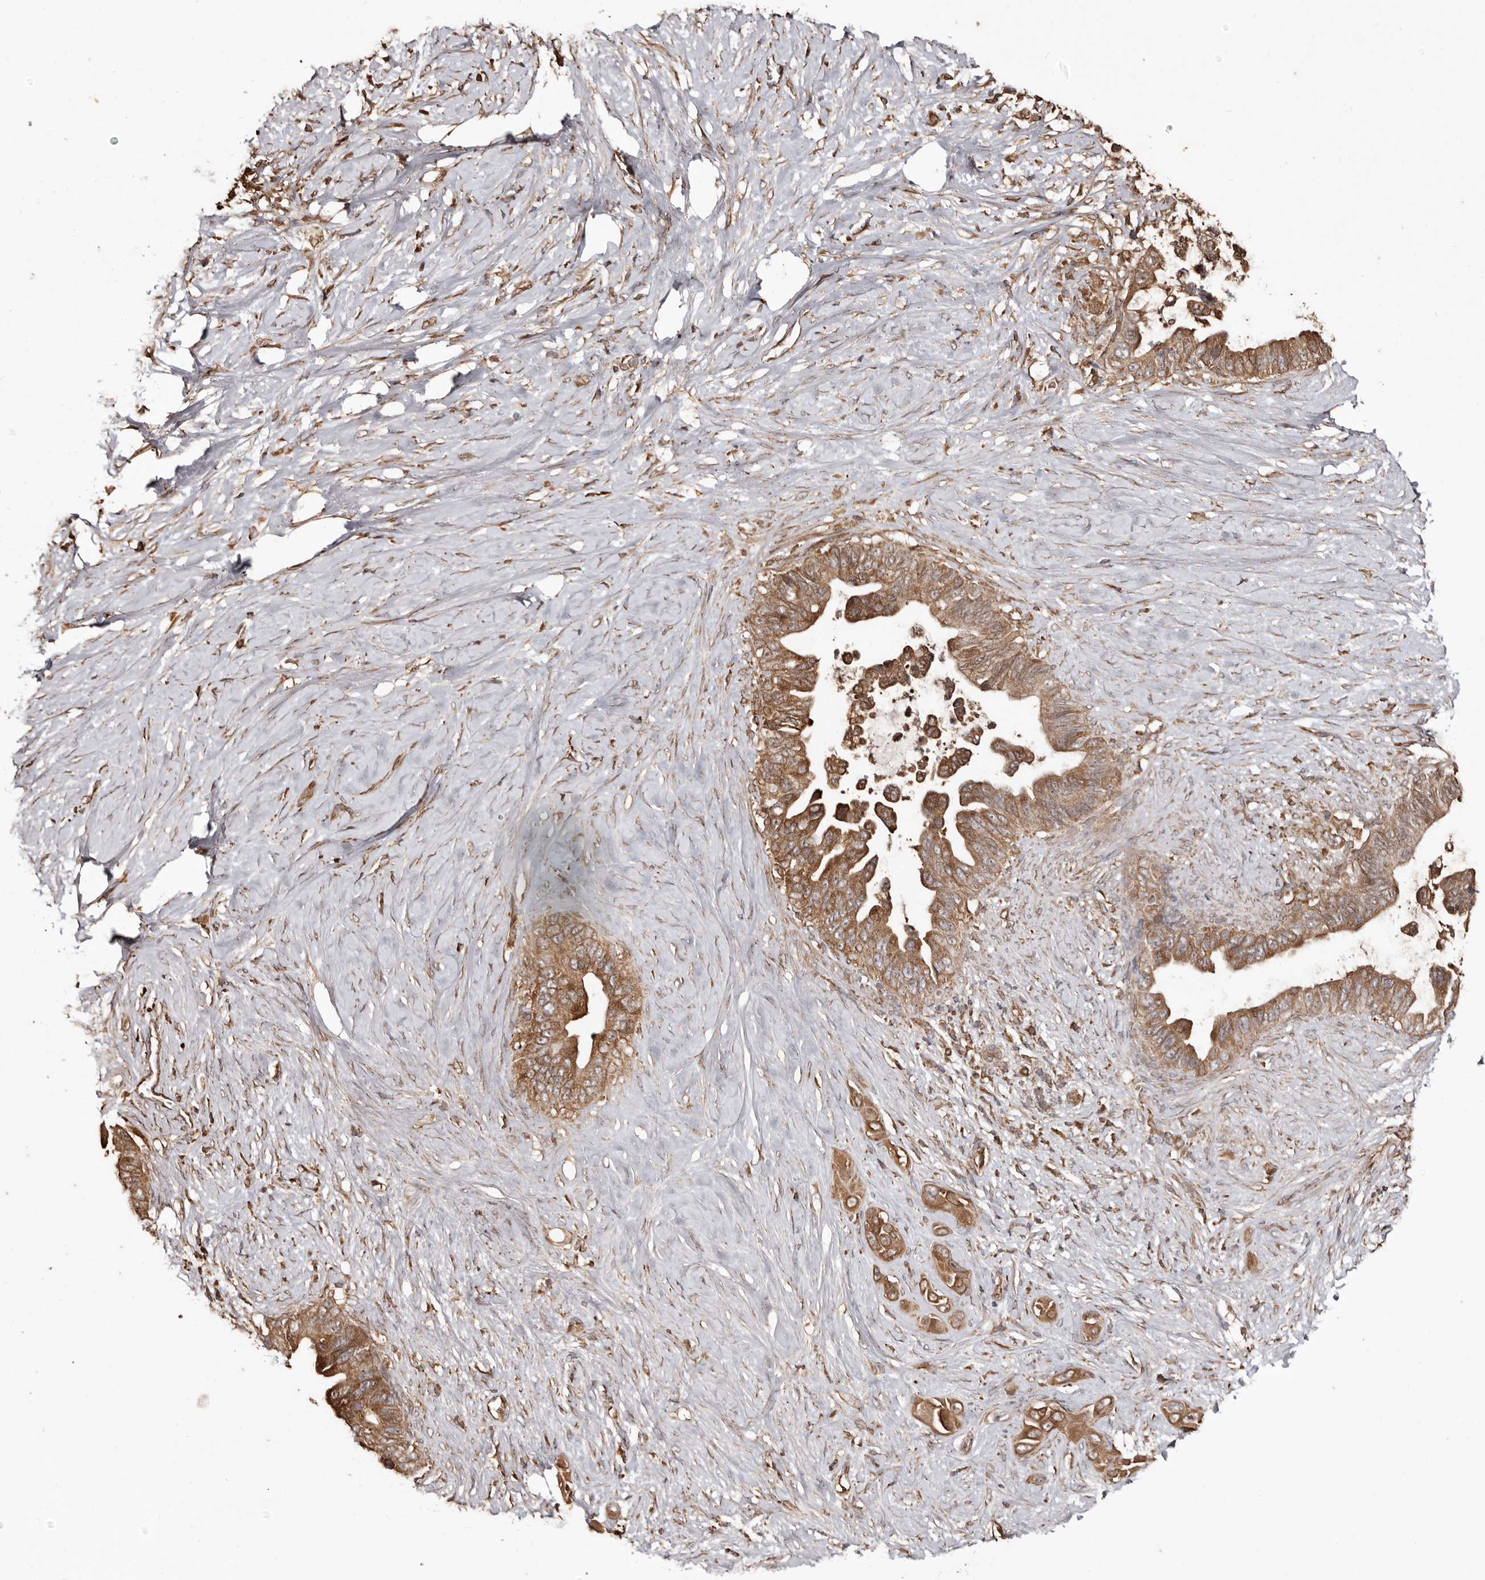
{"staining": {"intensity": "moderate", "quantity": ">75%", "location": "cytoplasmic/membranous"}, "tissue": "pancreatic cancer", "cell_type": "Tumor cells", "image_type": "cancer", "snomed": [{"axis": "morphology", "description": "Adenocarcinoma, NOS"}, {"axis": "topography", "description": "Pancreas"}], "caption": "Tumor cells display medium levels of moderate cytoplasmic/membranous expression in about >75% of cells in human pancreatic cancer.", "gene": "MACC1", "patient": {"sex": "female", "age": 72}}